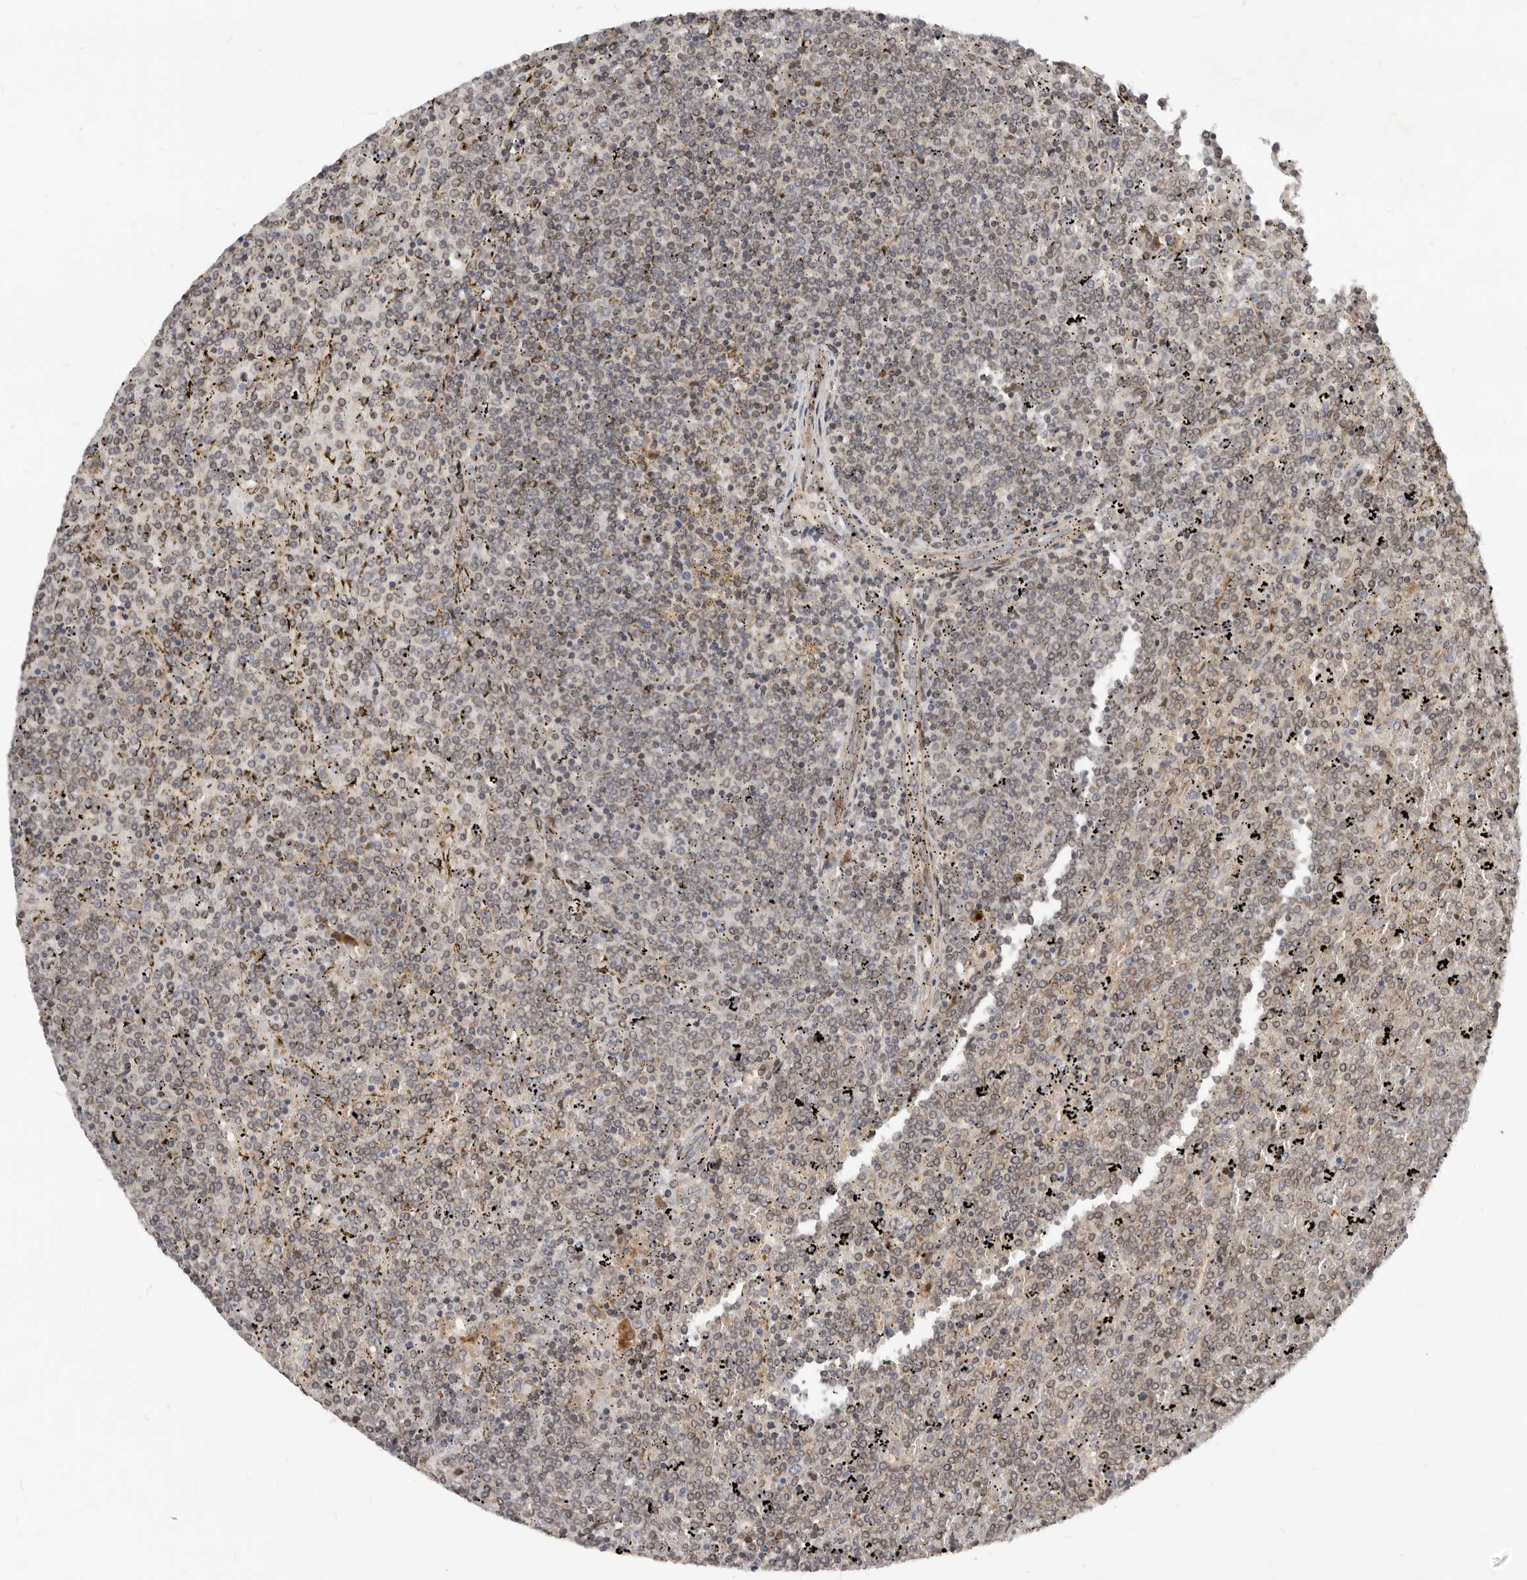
{"staining": {"intensity": "weak", "quantity": "25%-75%", "location": "cytoplasmic/membranous"}, "tissue": "lymphoma", "cell_type": "Tumor cells", "image_type": "cancer", "snomed": [{"axis": "morphology", "description": "Malignant lymphoma, non-Hodgkin's type, Low grade"}, {"axis": "topography", "description": "Spleen"}], "caption": "Approximately 25%-75% of tumor cells in human lymphoma demonstrate weak cytoplasmic/membranous protein staining as visualized by brown immunohistochemical staining.", "gene": "NPY4R", "patient": {"sex": "female", "age": 19}}